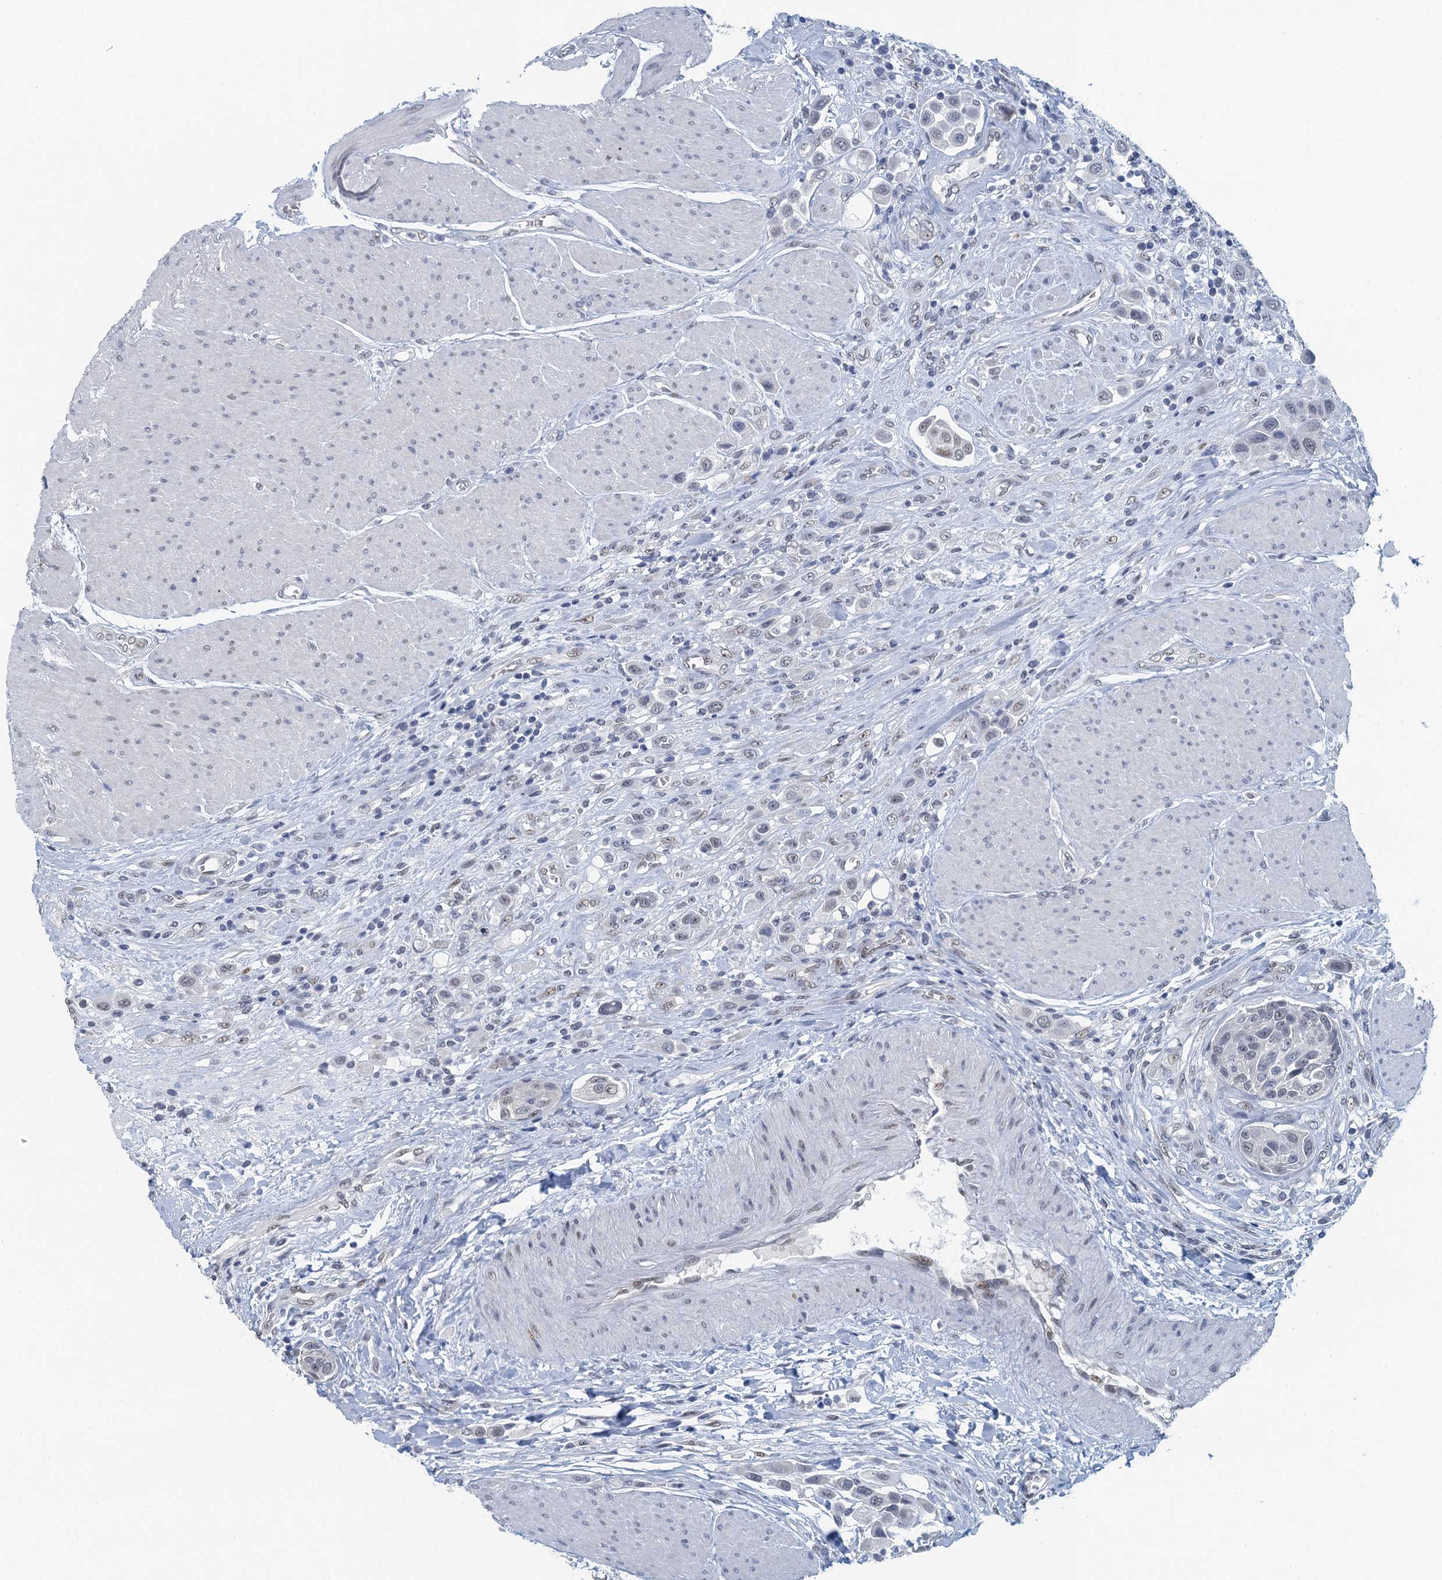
{"staining": {"intensity": "negative", "quantity": "none", "location": "none"}, "tissue": "urothelial cancer", "cell_type": "Tumor cells", "image_type": "cancer", "snomed": [{"axis": "morphology", "description": "Urothelial carcinoma, High grade"}, {"axis": "topography", "description": "Urinary bladder"}], "caption": "This is an IHC image of human high-grade urothelial carcinoma. There is no expression in tumor cells.", "gene": "TTLL9", "patient": {"sex": "male", "age": 50}}